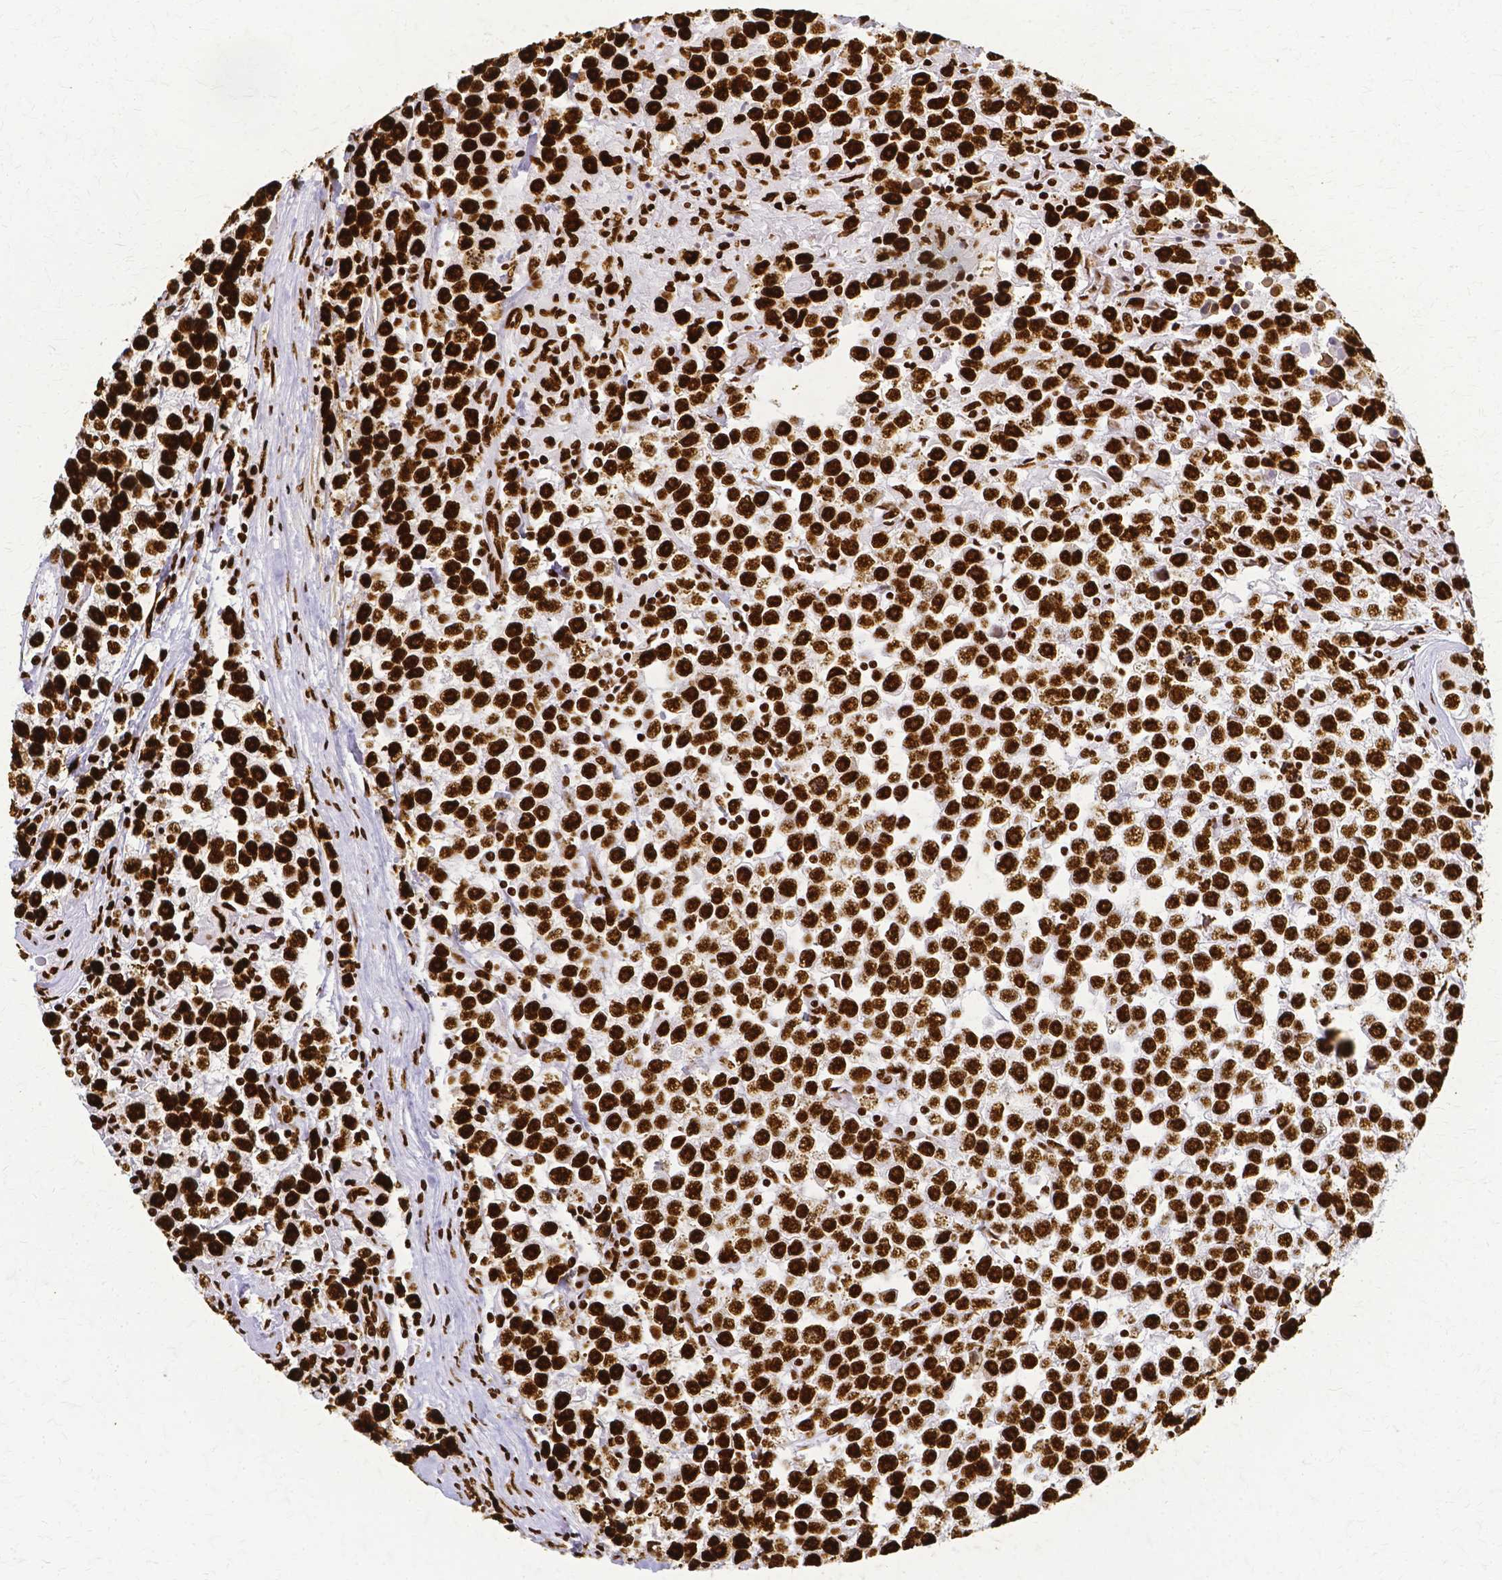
{"staining": {"intensity": "strong", "quantity": ">75%", "location": "nuclear"}, "tissue": "testis cancer", "cell_type": "Tumor cells", "image_type": "cancer", "snomed": [{"axis": "morphology", "description": "Seminoma, NOS"}, {"axis": "topography", "description": "Testis"}], "caption": "Protein analysis of seminoma (testis) tissue reveals strong nuclear staining in approximately >75% of tumor cells. (Stains: DAB (3,3'-diaminobenzidine) in brown, nuclei in blue, Microscopy: brightfield microscopy at high magnification).", "gene": "SFPQ", "patient": {"sex": "male", "age": 31}}